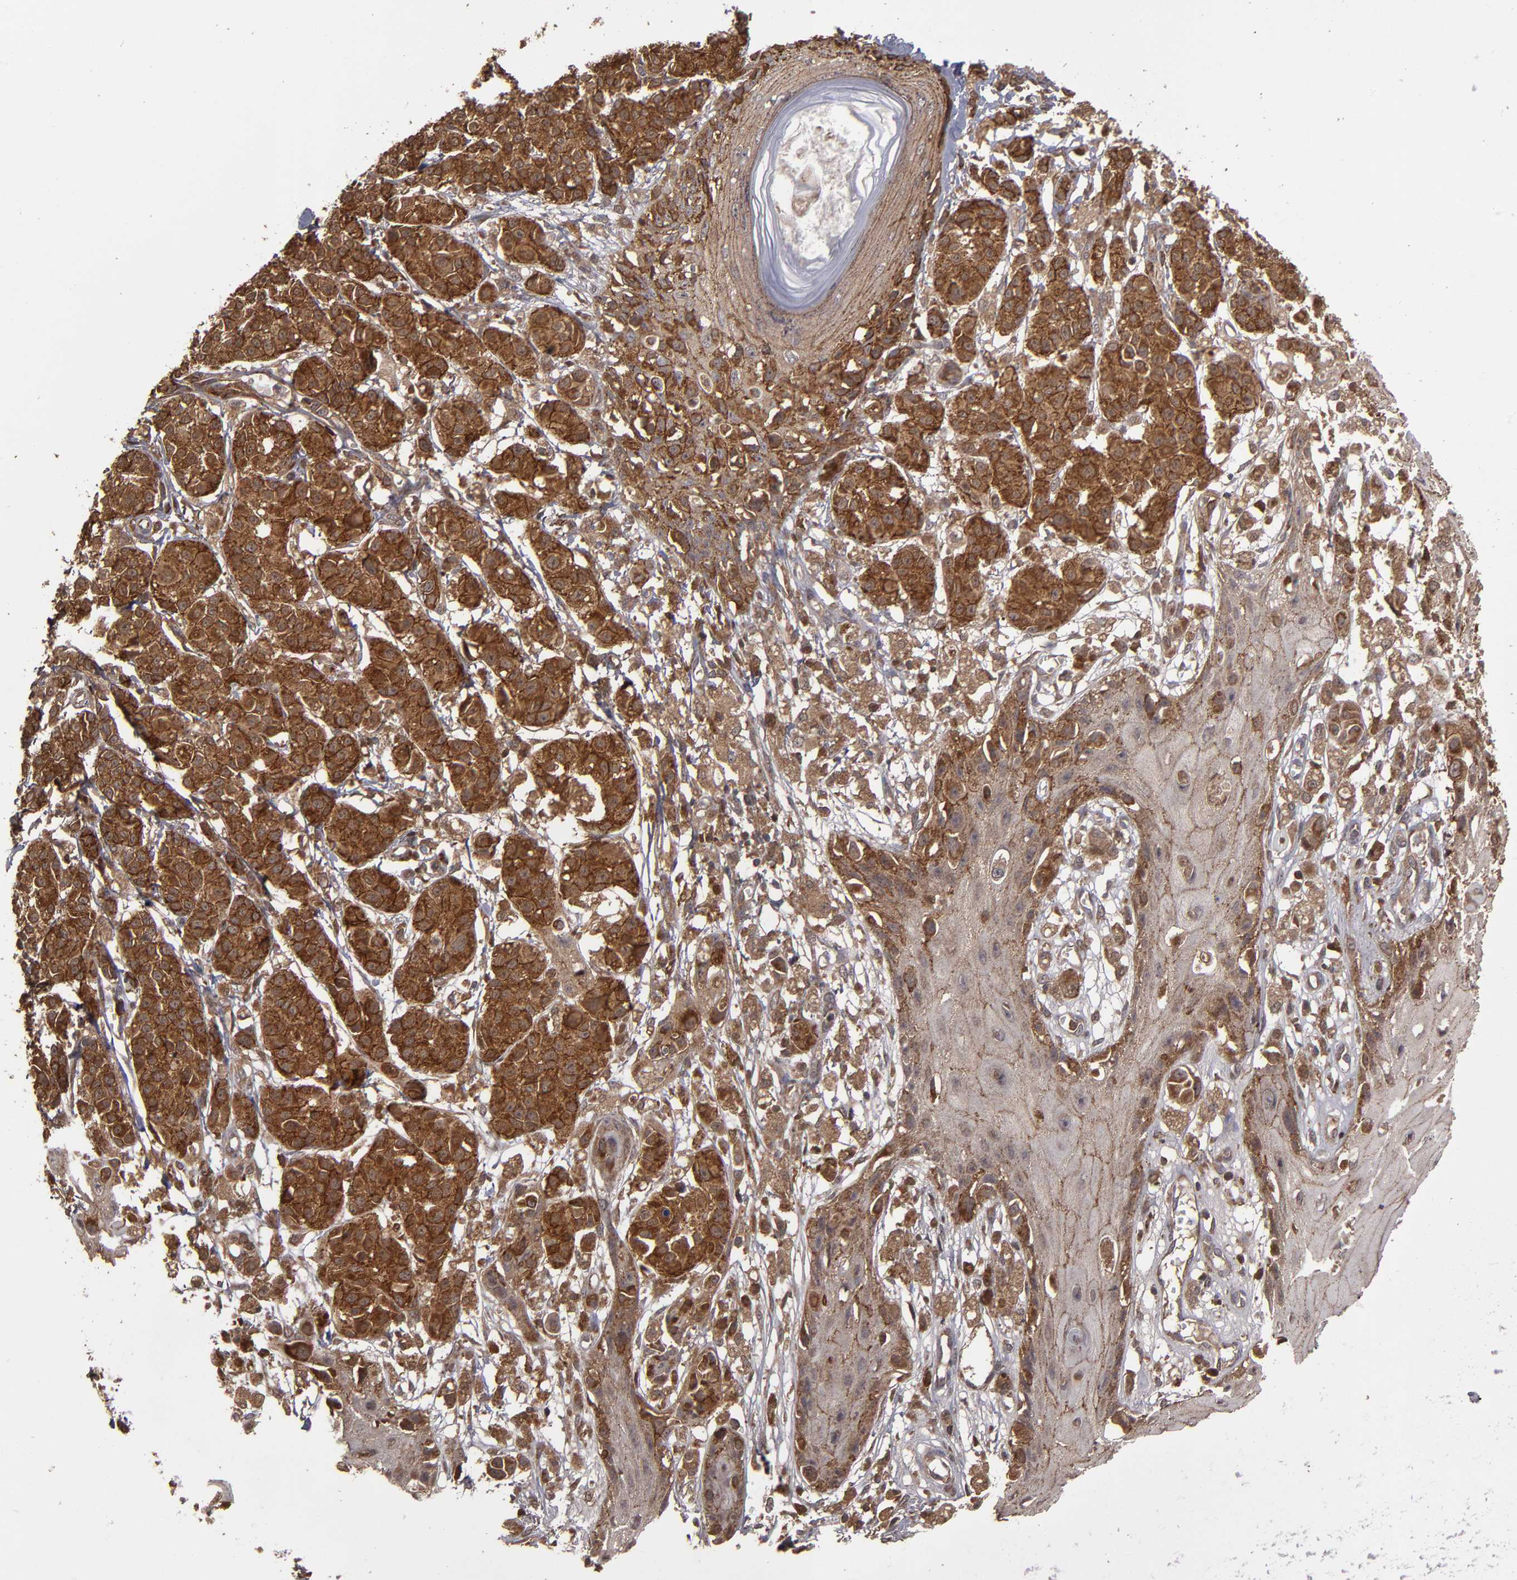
{"staining": {"intensity": "moderate", "quantity": ">75%", "location": "cytoplasmic/membranous"}, "tissue": "melanoma", "cell_type": "Tumor cells", "image_type": "cancer", "snomed": [{"axis": "morphology", "description": "Malignant melanoma, NOS"}, {"axis": "topography", "description": "Skin"}], "caption": "An immunohistochemistry micrograph of tumor tissue is shown. Protein staining in brown labels moderate cytoplasmic/membranous positivity in malignant melanoma within tumor cells.", "gene": "RPS6KA6", "patient": {"sex": "male", "age": 76}}